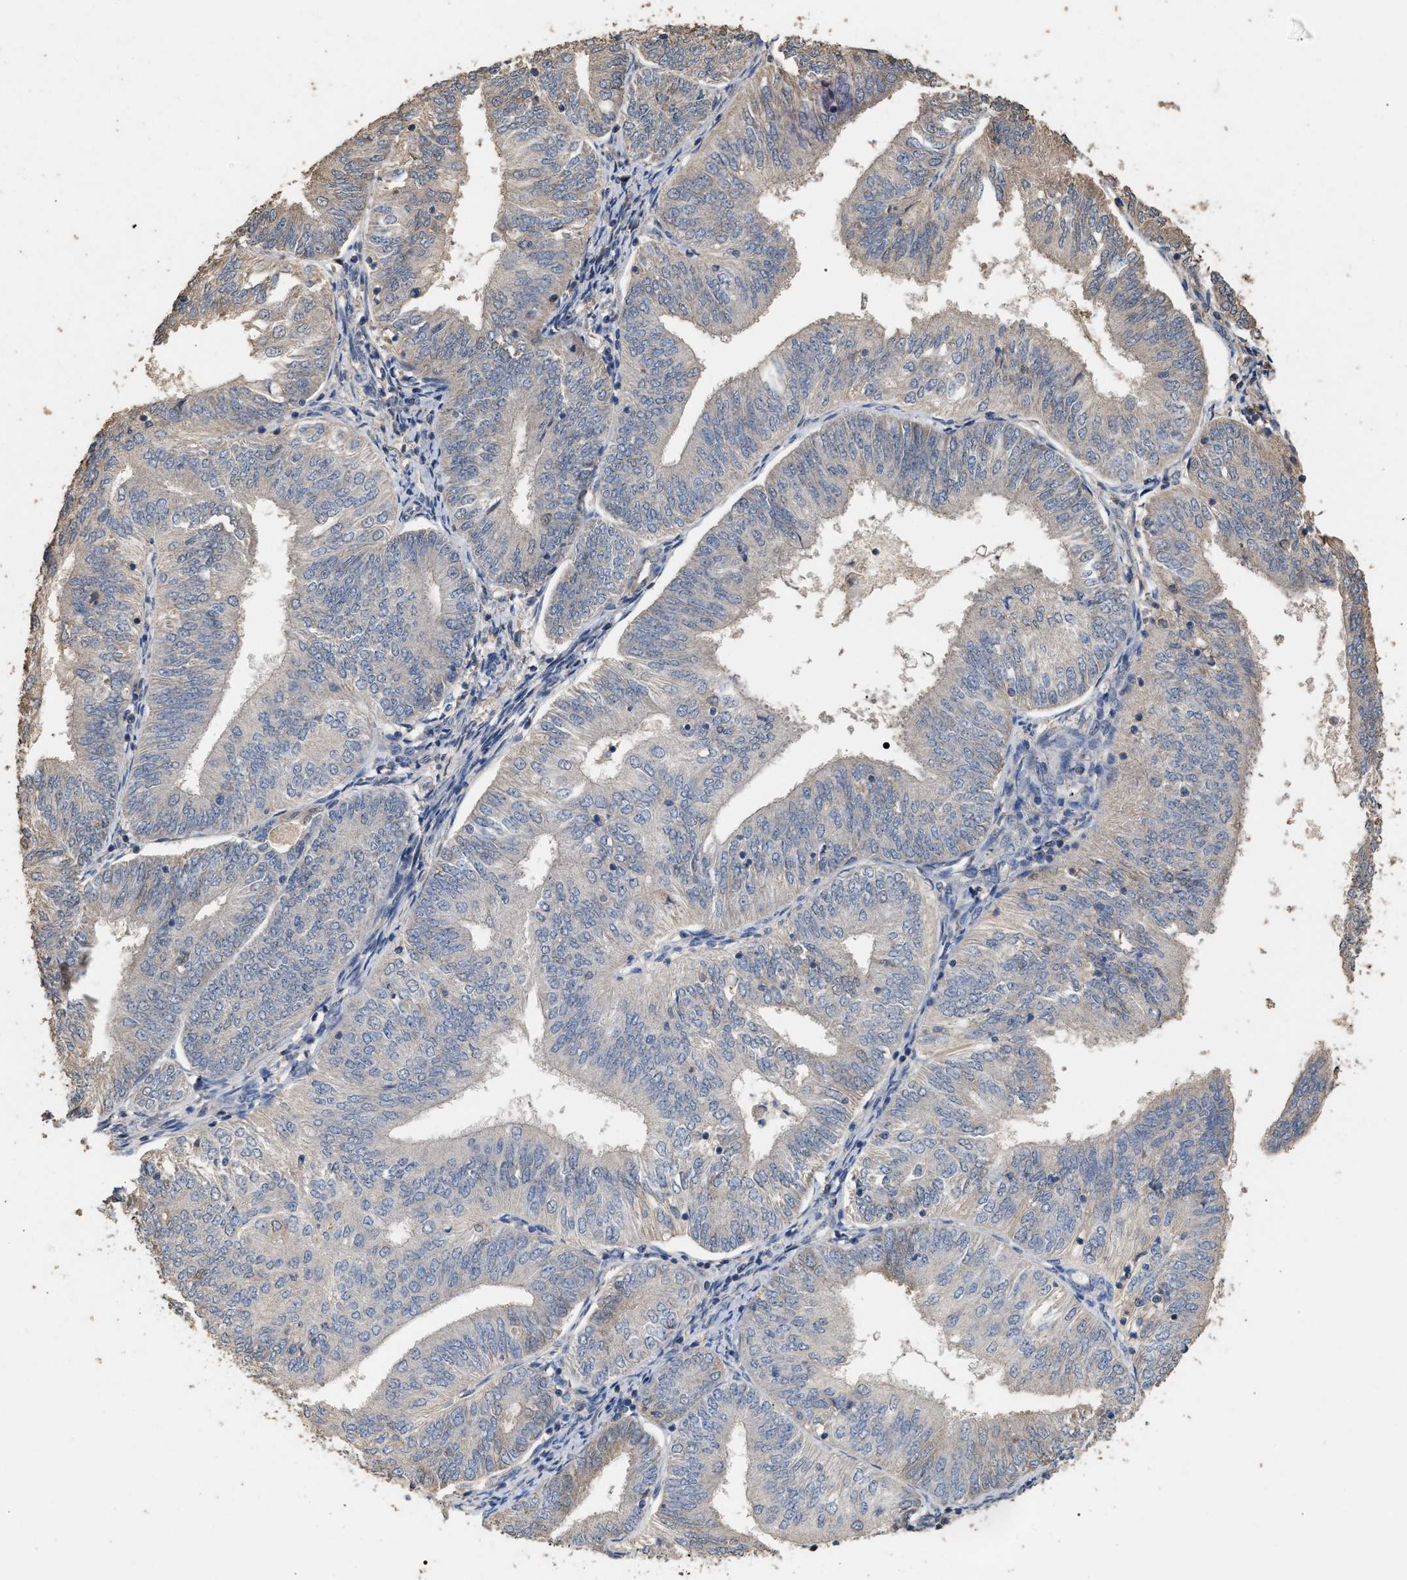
{"staining": {"intensity": "weak", "quantity": "<25%", "location": "cytoplasmic/membranous"}, "tissue": "endometrial cancer", "cell_type": "Tumor cells", "image_type": "cancer", "snomed": [{"axis": "morphology", "description": "Adenocarcinoma, NOS"}, {"axis": "topography", "description": "Endometrium"}], "caption": "Tumor cells show no significant expression in endometrial cancer (adenocarcinoma).", "gene": "HTRA3", "patient": {"sex": "female", "age": 58}}